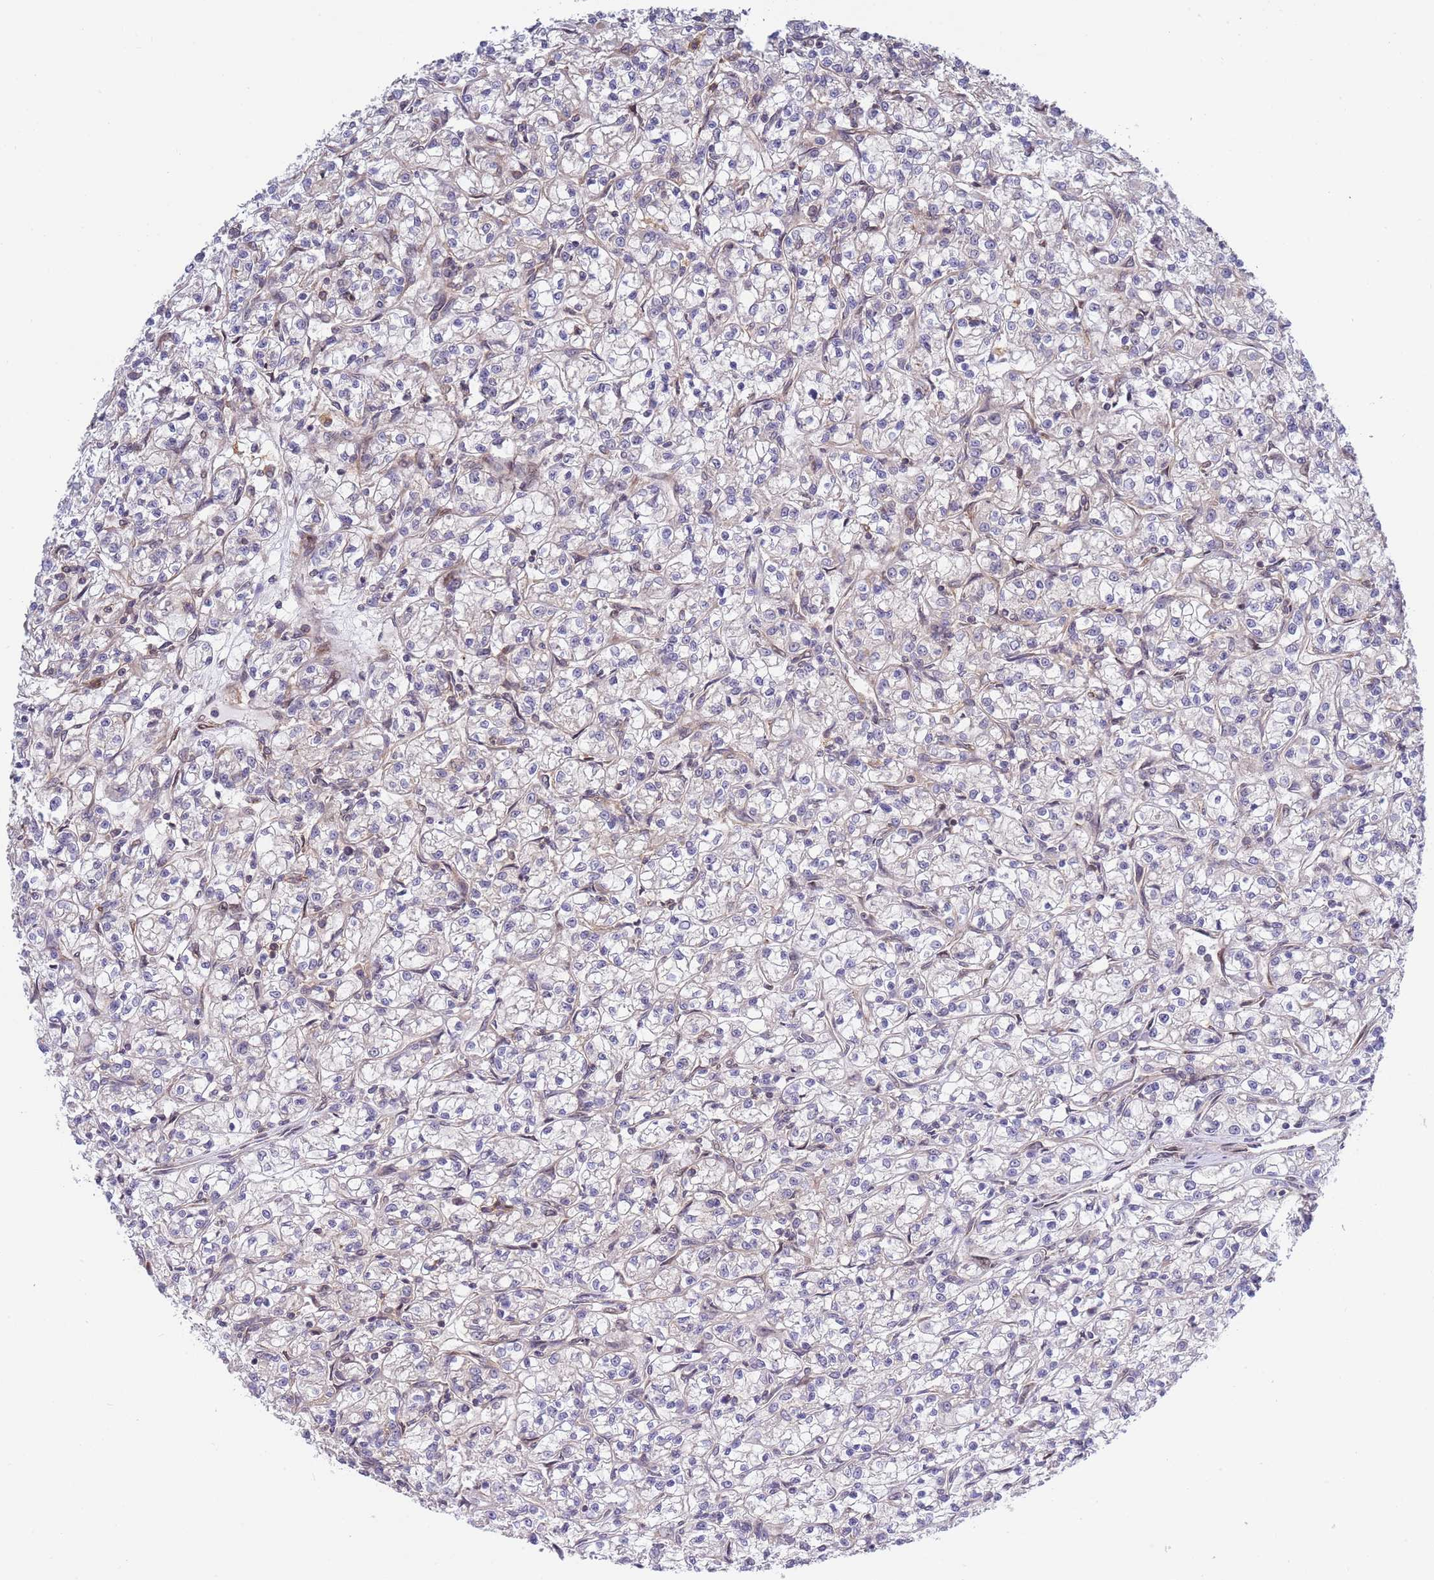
{"staining": {"intensity": "negative", "quantity": "none", "location": "none"}, "tissue": "renal cancer", "cell_type": "Tumor cells", "image_type": "cancer", "snomed": [{"axis": "morphology", "description": "Adenocarcinoma, NOS"}, {"axis": "topography", "description": "Kidney"}], "caption": "Photomicrograph shows no significant protein positivity in tumor cells of renal adenocarcinoma.", "gene": "TBX10", "patient": {"sex": "female", "age": 59}}